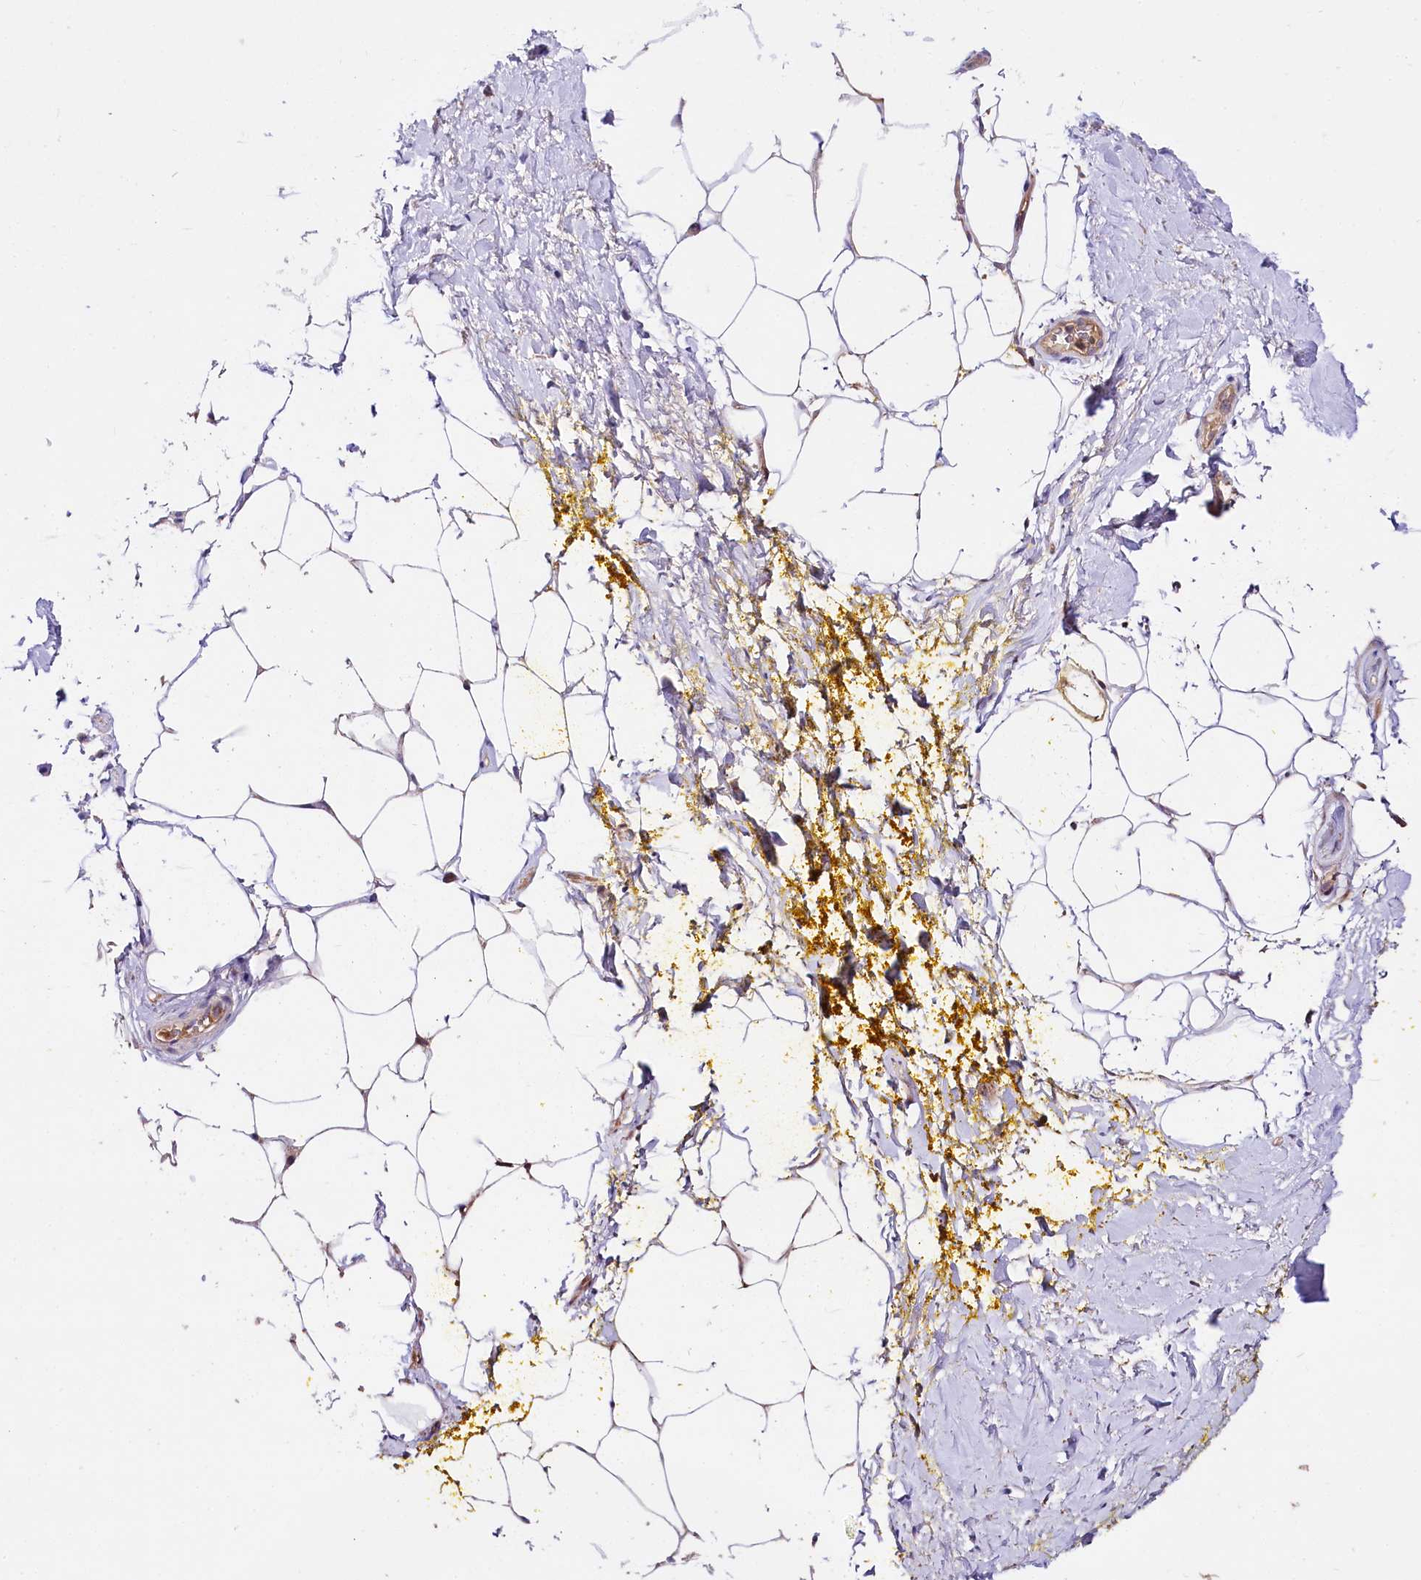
{"staining": {"intensity": "moderate", "quantity": "<25%", "location": "cytoplasmic/membranous"}, "tissue": "adipose tissue", "cell_type": "Adipocytes", "image_type": "normal", "snomed": [{"axis": "morphology", "description": "Normal tissue, NOS"}, {"axis": "morphology", "description": "Adenocarcinoma, Low grade"}, {"axis": "topography", "description": "Prostate"}, {"axis": "topography", "description": "Peripheral nerve tissue"}], "caption": "Immunohistochemistry (IHC) of unremarkable adipose tissue demonstrates low levels of moderate cytoplasmic/membranous expression in approximately <25% of adipocytes.", "gene": "TAFAZZIN", "patient": {"sex": "male", "age": 63}}